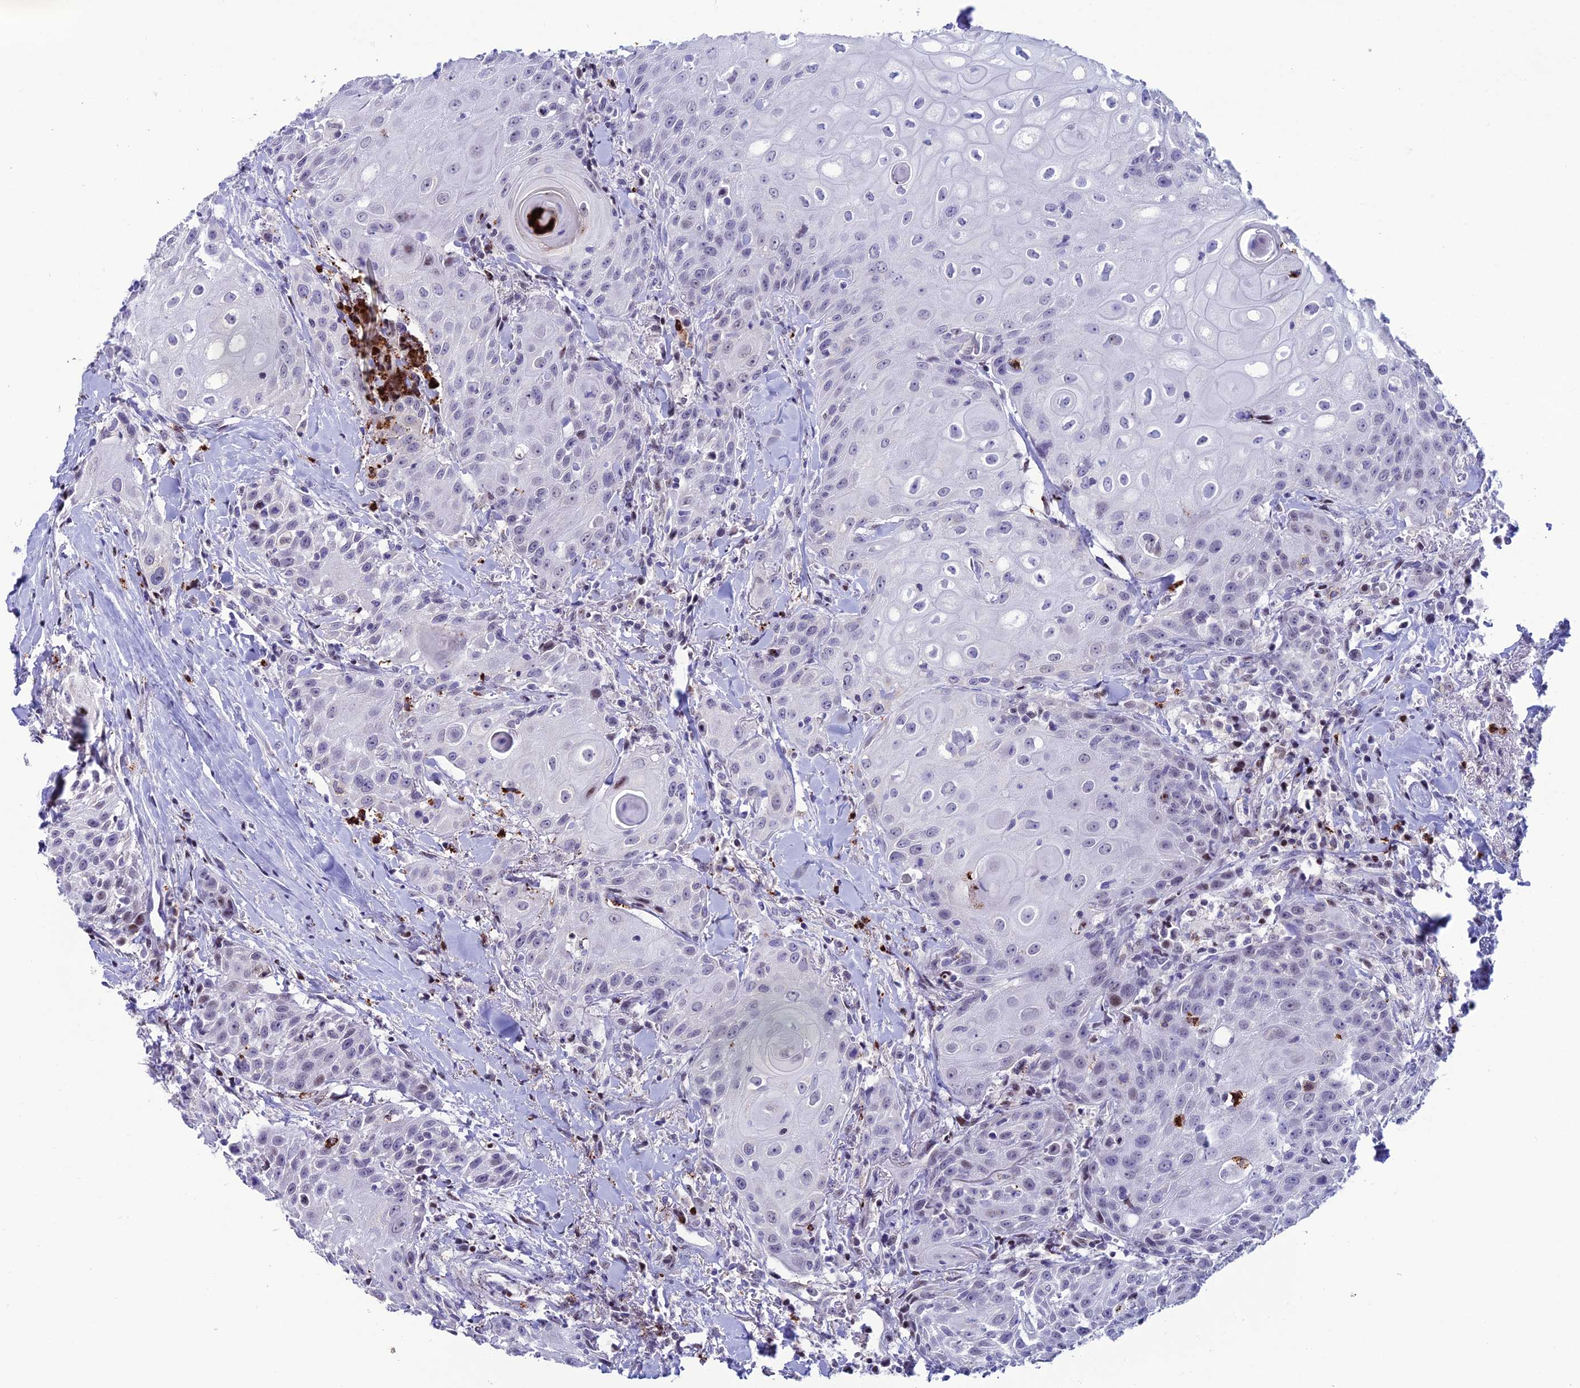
{"staining": {"intensity": "negative", "quantity": "none", "location": "none"}, "tissue": "head and neck cancer", "cell_type": "Tumor cells", "image_type": "cancer", "snomed": [{"axis": "morphology", "description": "Squamous cell carcinoma, NOS"}, {"axis": "topography", "description": "Oral tissue"}, {"axis": "topography", "description": "Head-Neck"}], "caption": "Head and neck squamous cell carcinoma was stained to show a protein in brown. There is no significant positivity in tumor cells.", "gene": "MFSD2B", "patient": {"sex": "female", "age": 82}}